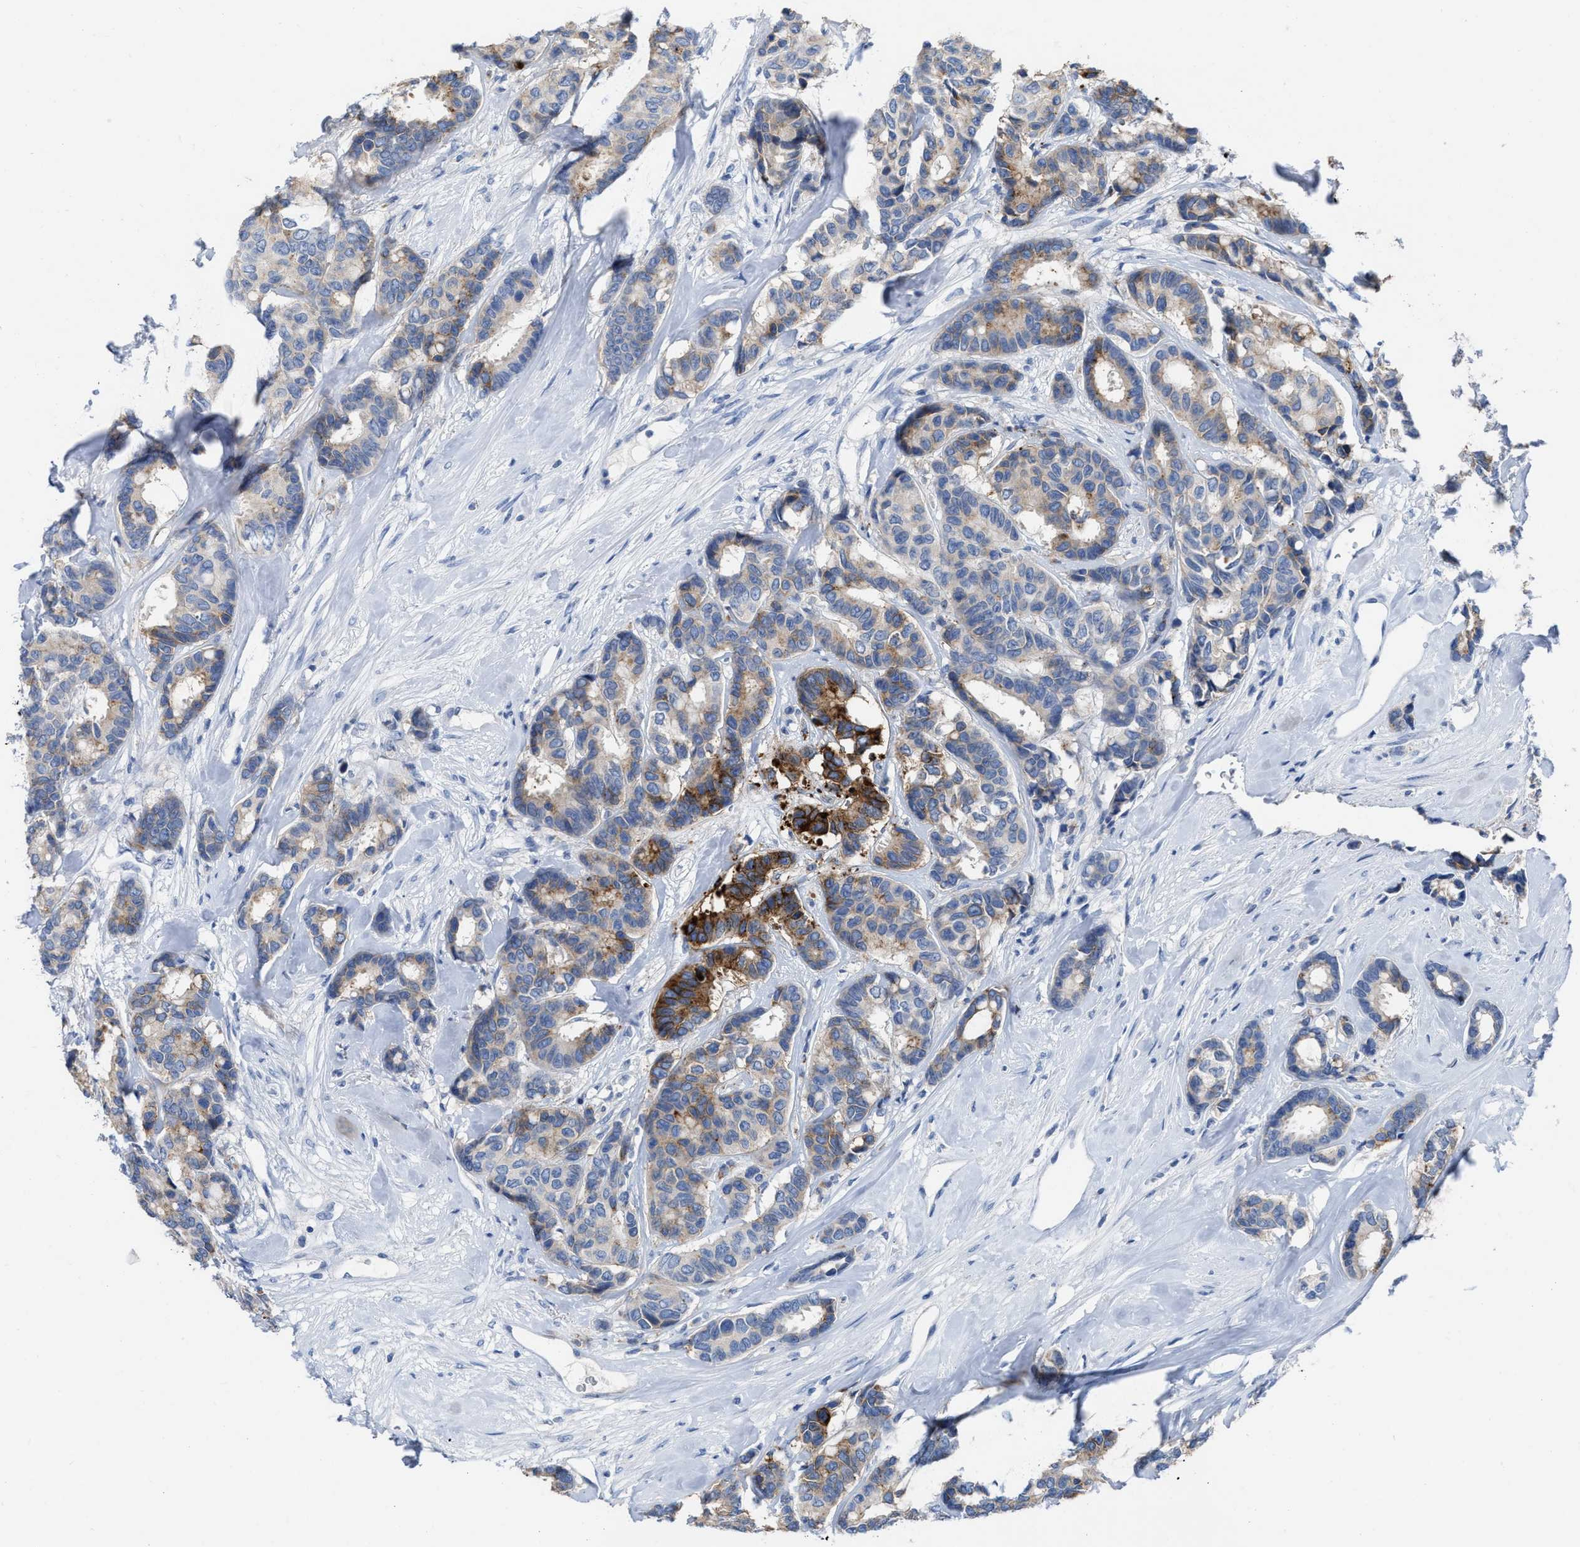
{"staining": {"intensity": "moderate", "quantity": "<25%", "location": "cytoplasmic/membranous"}, "tissue": "breast cancer", "cell_type": "Tumor cells", "image_type": "cancer", "snomed": [{"axis": "morphology", "description": "Duct carcinoma"}, {"axis": "topography", "description": "Breast"}], "caption": "Human breast intraductal carcinoma stained for a protein (brown) shows moderate cytoplasmic/membranous positive expression in approximately <25% of tumor cells.", "gene": "CEACAM5", "patient": {"sex": "female", "age": 87}}